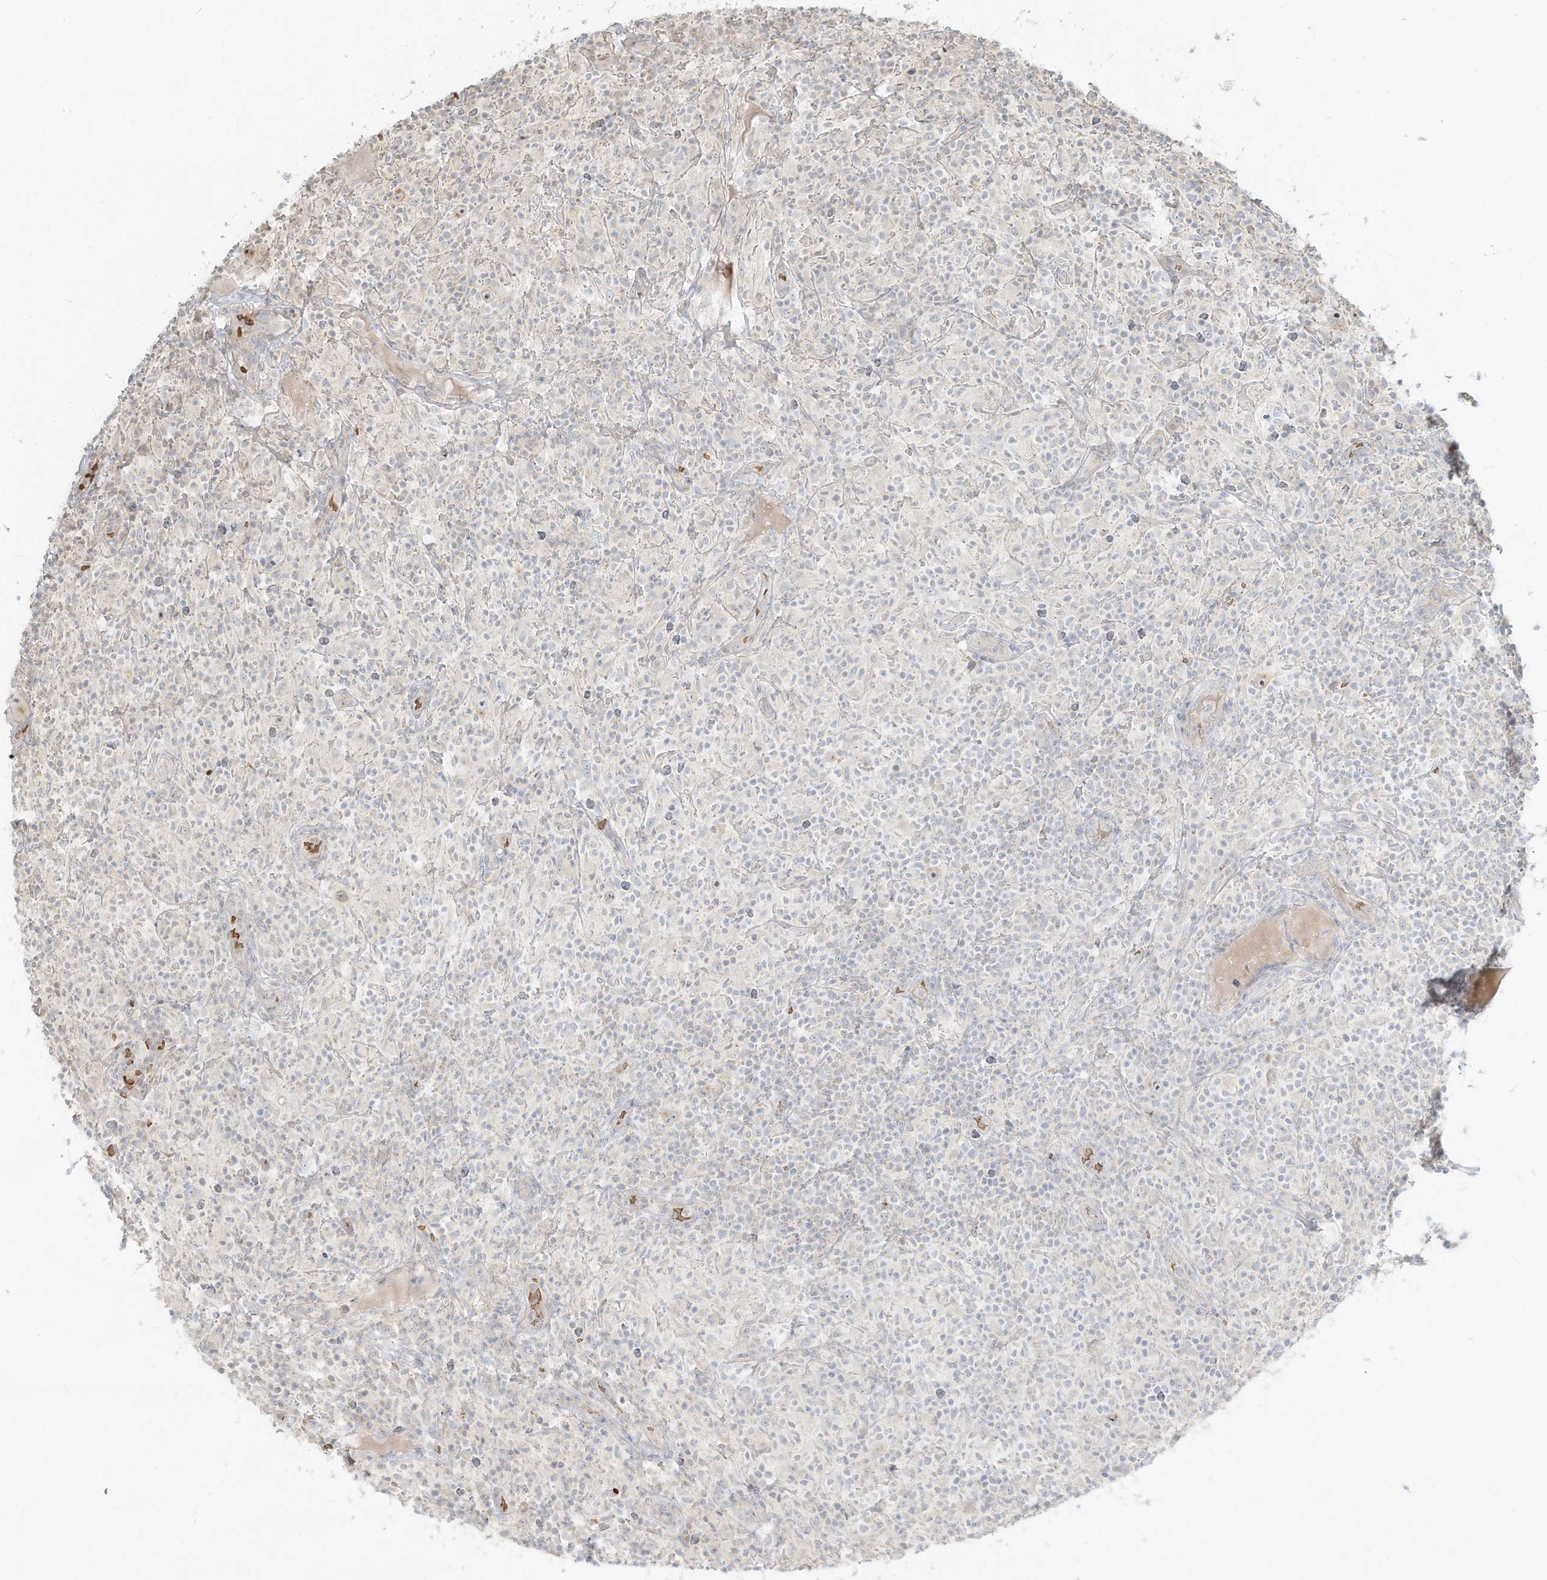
{"staining": {"intensity": "negative", "quantity": "none", "location": "none"}, "tissue": "lymphoma", "cell_type": "Tumor cells", "image_type": "cancer", "snomed": [{"axis": "morphology", "description": "Hodgkin's disease, NOS"}, {"axis": "topography", "description": "Lymph node"}], "caption": "There is no significant expression in tumor cells of Hodgkin's disease. (IHC, brightfield microscopy, high magnification).", "gene": "OFD1", "patient": {"sex": "male", "age": 70}}